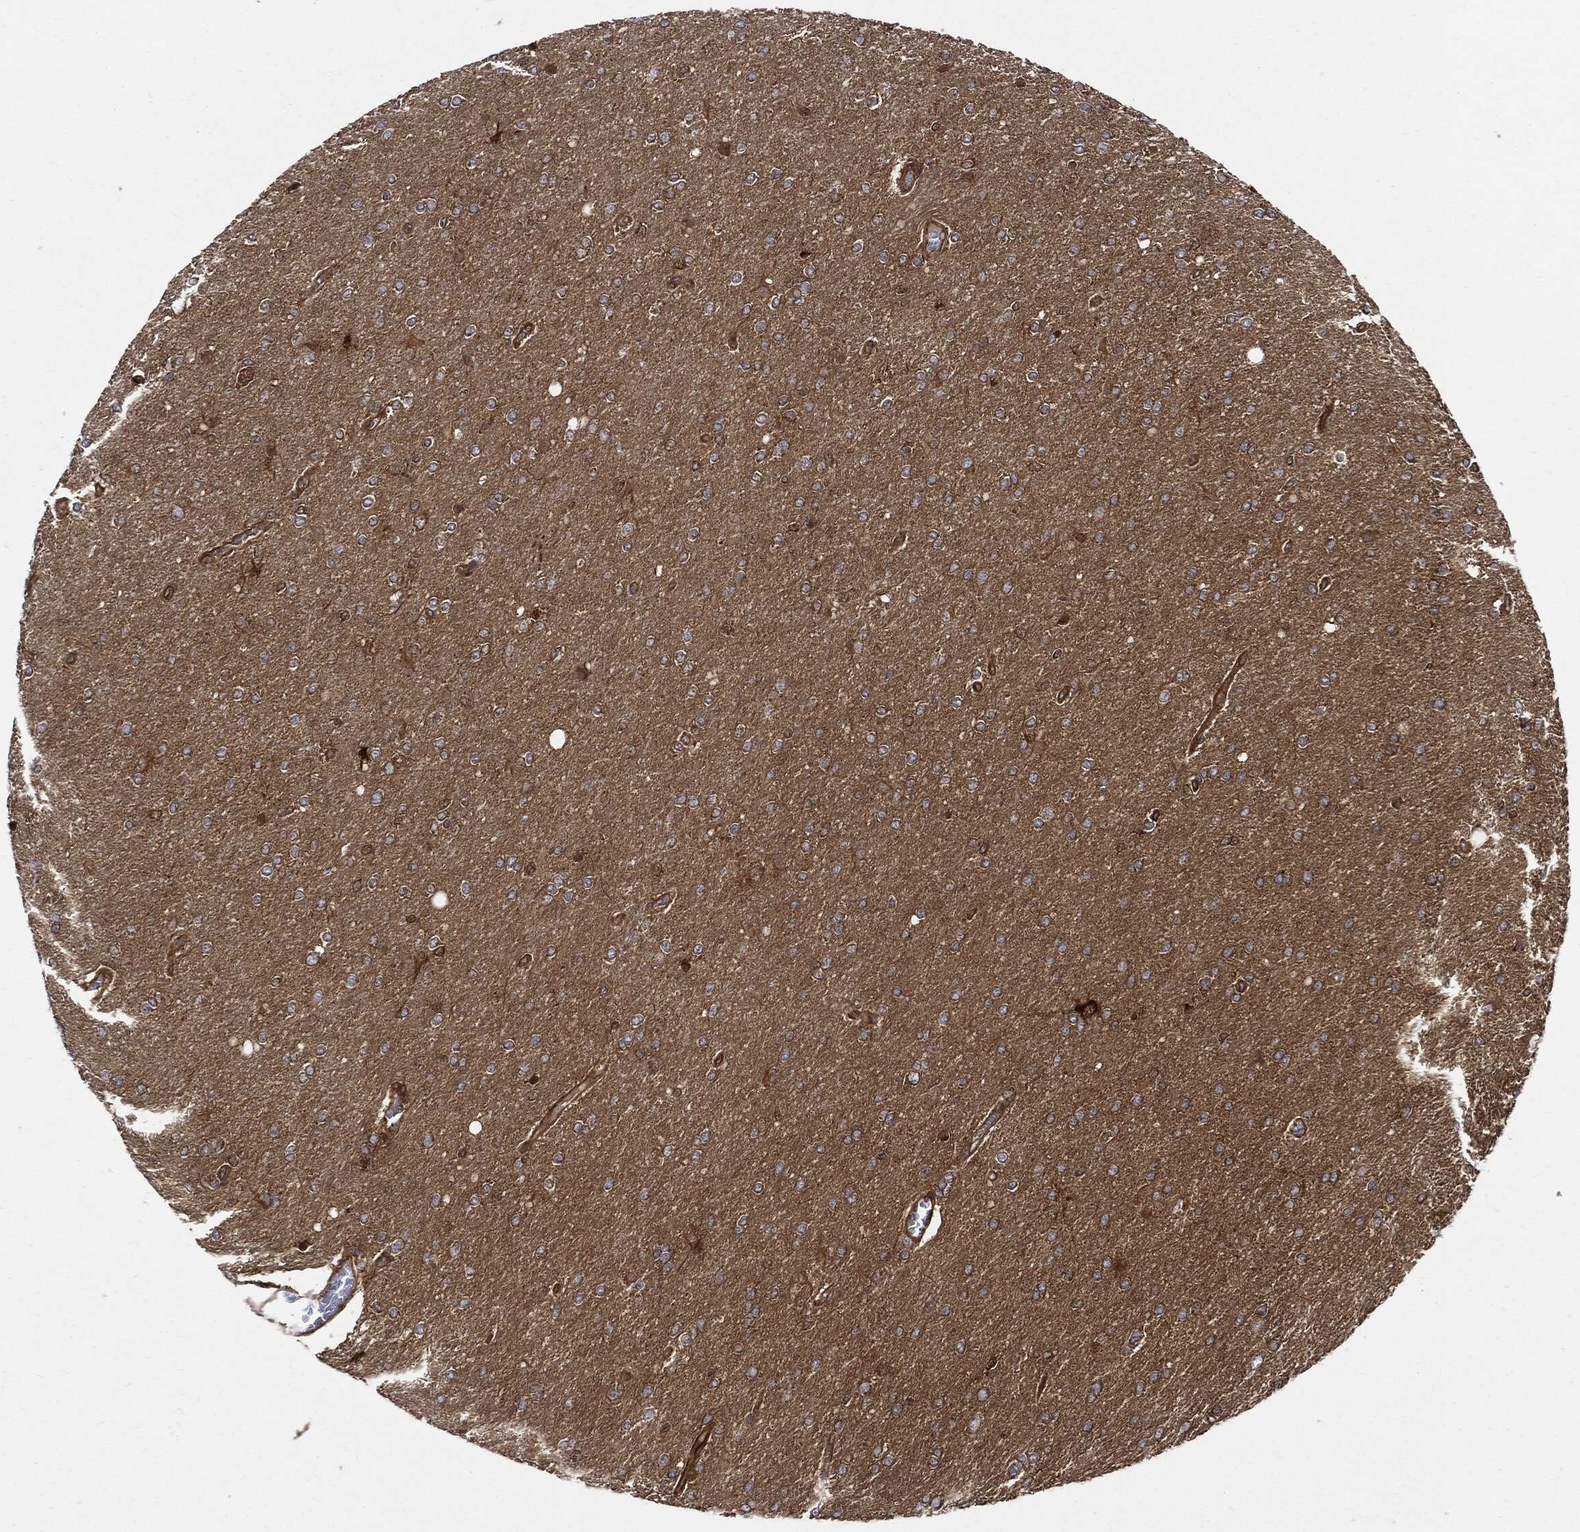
{"staining": {"intensity": "negative", "quantity": "none", "location": "none"}, "tissue": "glioma", "cell_type": "Tumor cells", "image_type": "cancer", "snomed": [{"axis": "morphology", "description": "Glioma, malignant, High grade"}, {"axis": "topography", "description": "Cerebral cortex"}], "caption": "Immunohistochemistry image of neoplastic tissue: glioma stained with DAB displays no significant protein positivity in tumor cells. (IHC, brightfield microscopy, high magnification).", "gene": "XPNPEP1", "patient": {"sex": "male", "age": 70}}